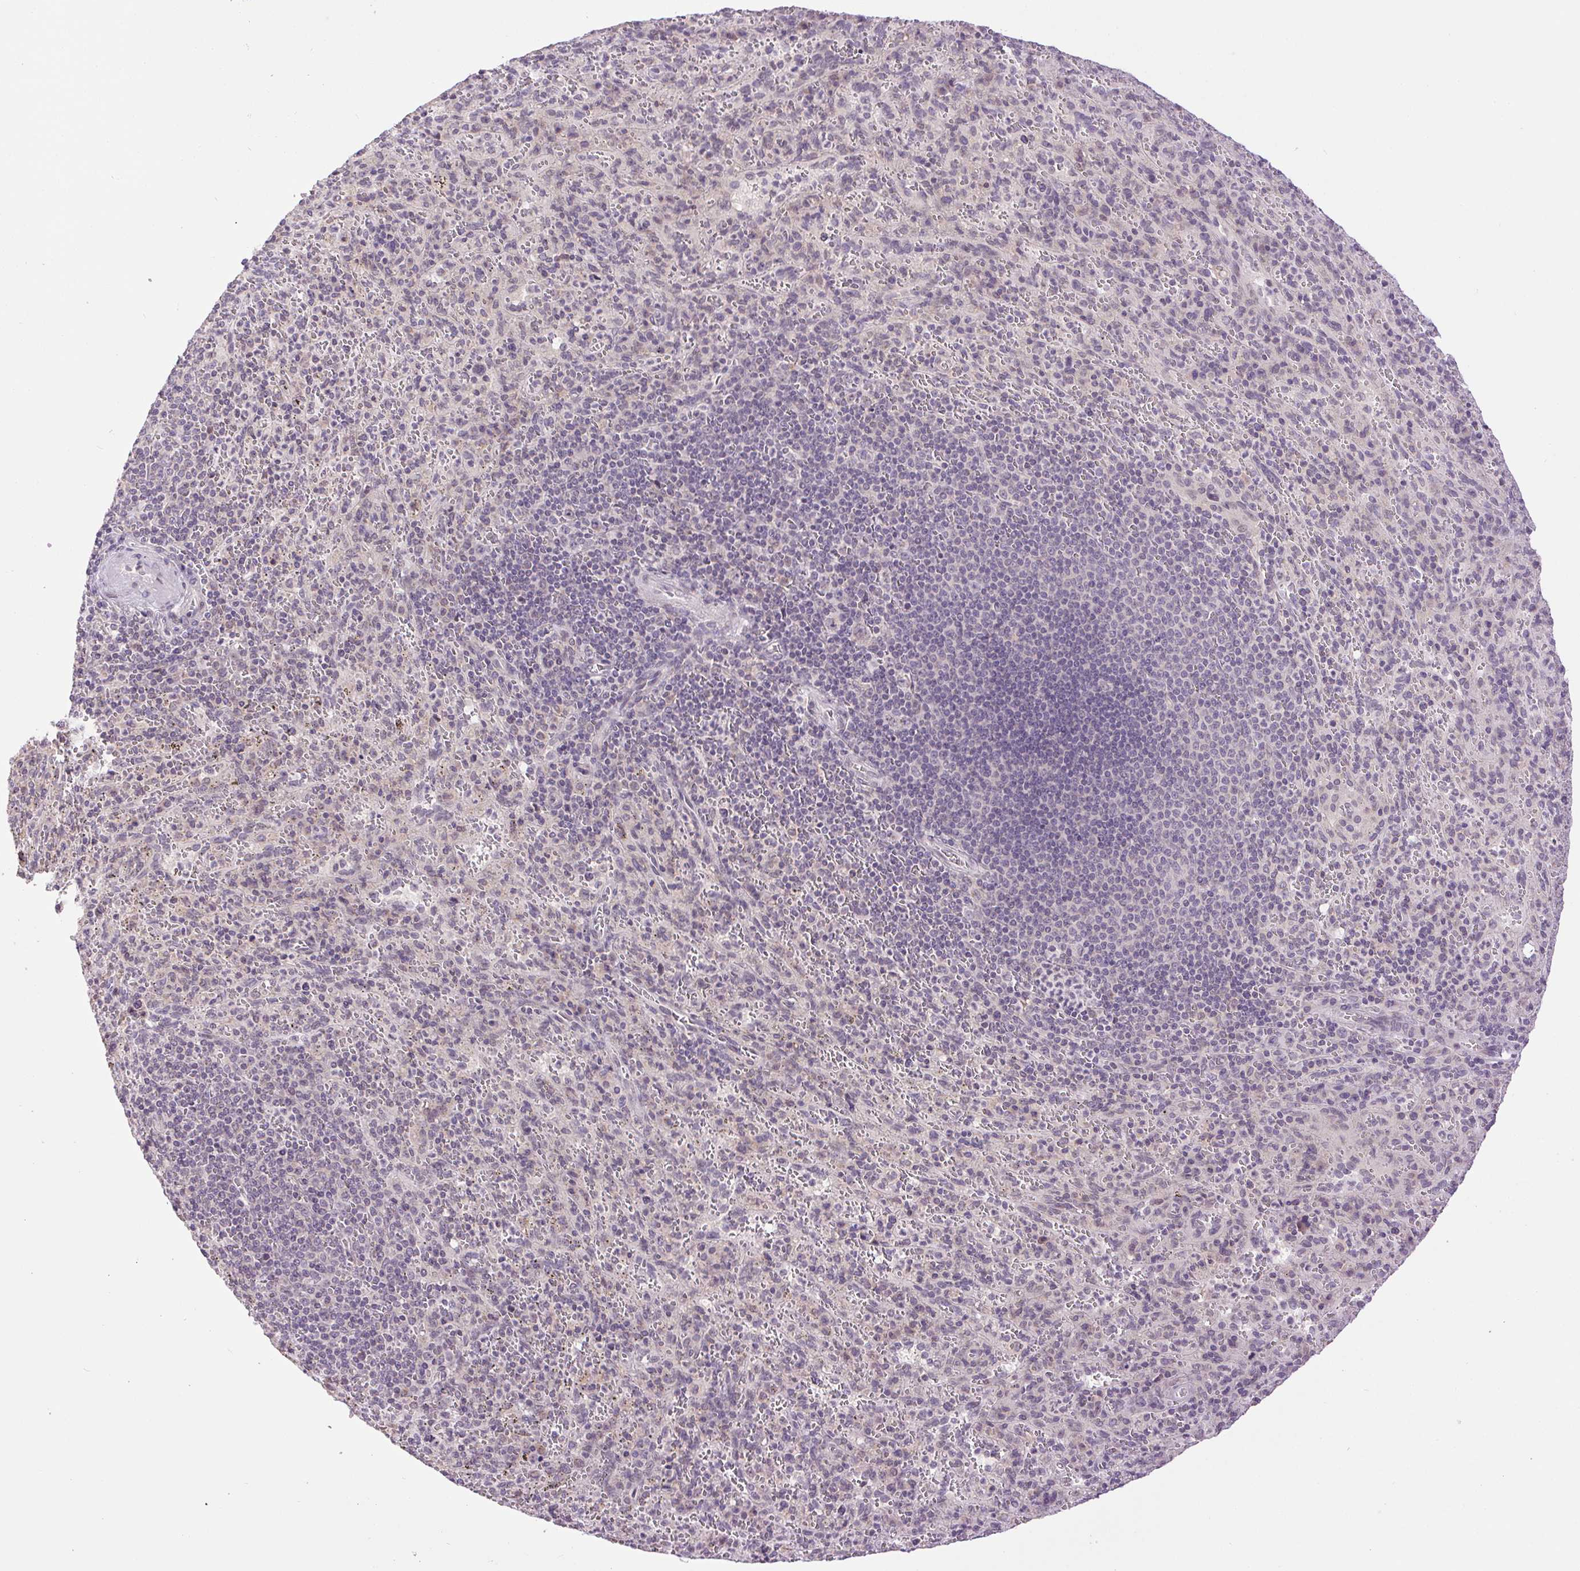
{"staining": {"intensity": "negative", "quantity": "none", "location": "none"}, "tissue": "spleen", "cell_type": "Cells in red pulp", "image_type": "normal", "snomed": [{"axis": "morphology", "description": "Normal tissue, NOS"}, {"axis": "topography", "description": "Spleen"}], "caption": "High magnification brightfield microscopy of unremarkable spleen stained with DAB (brown) and counterstained with hematoxylin (blue): cells in red pulp show no significant expression. (Stains: DAB (3,3'-diaminobenzidine) IHC with hematoxylin counter stain, Microscopy: brightfield microscopy at high magnification).", "gene": "SMIM13", "patient": {"sex": "male", "age": 57}}